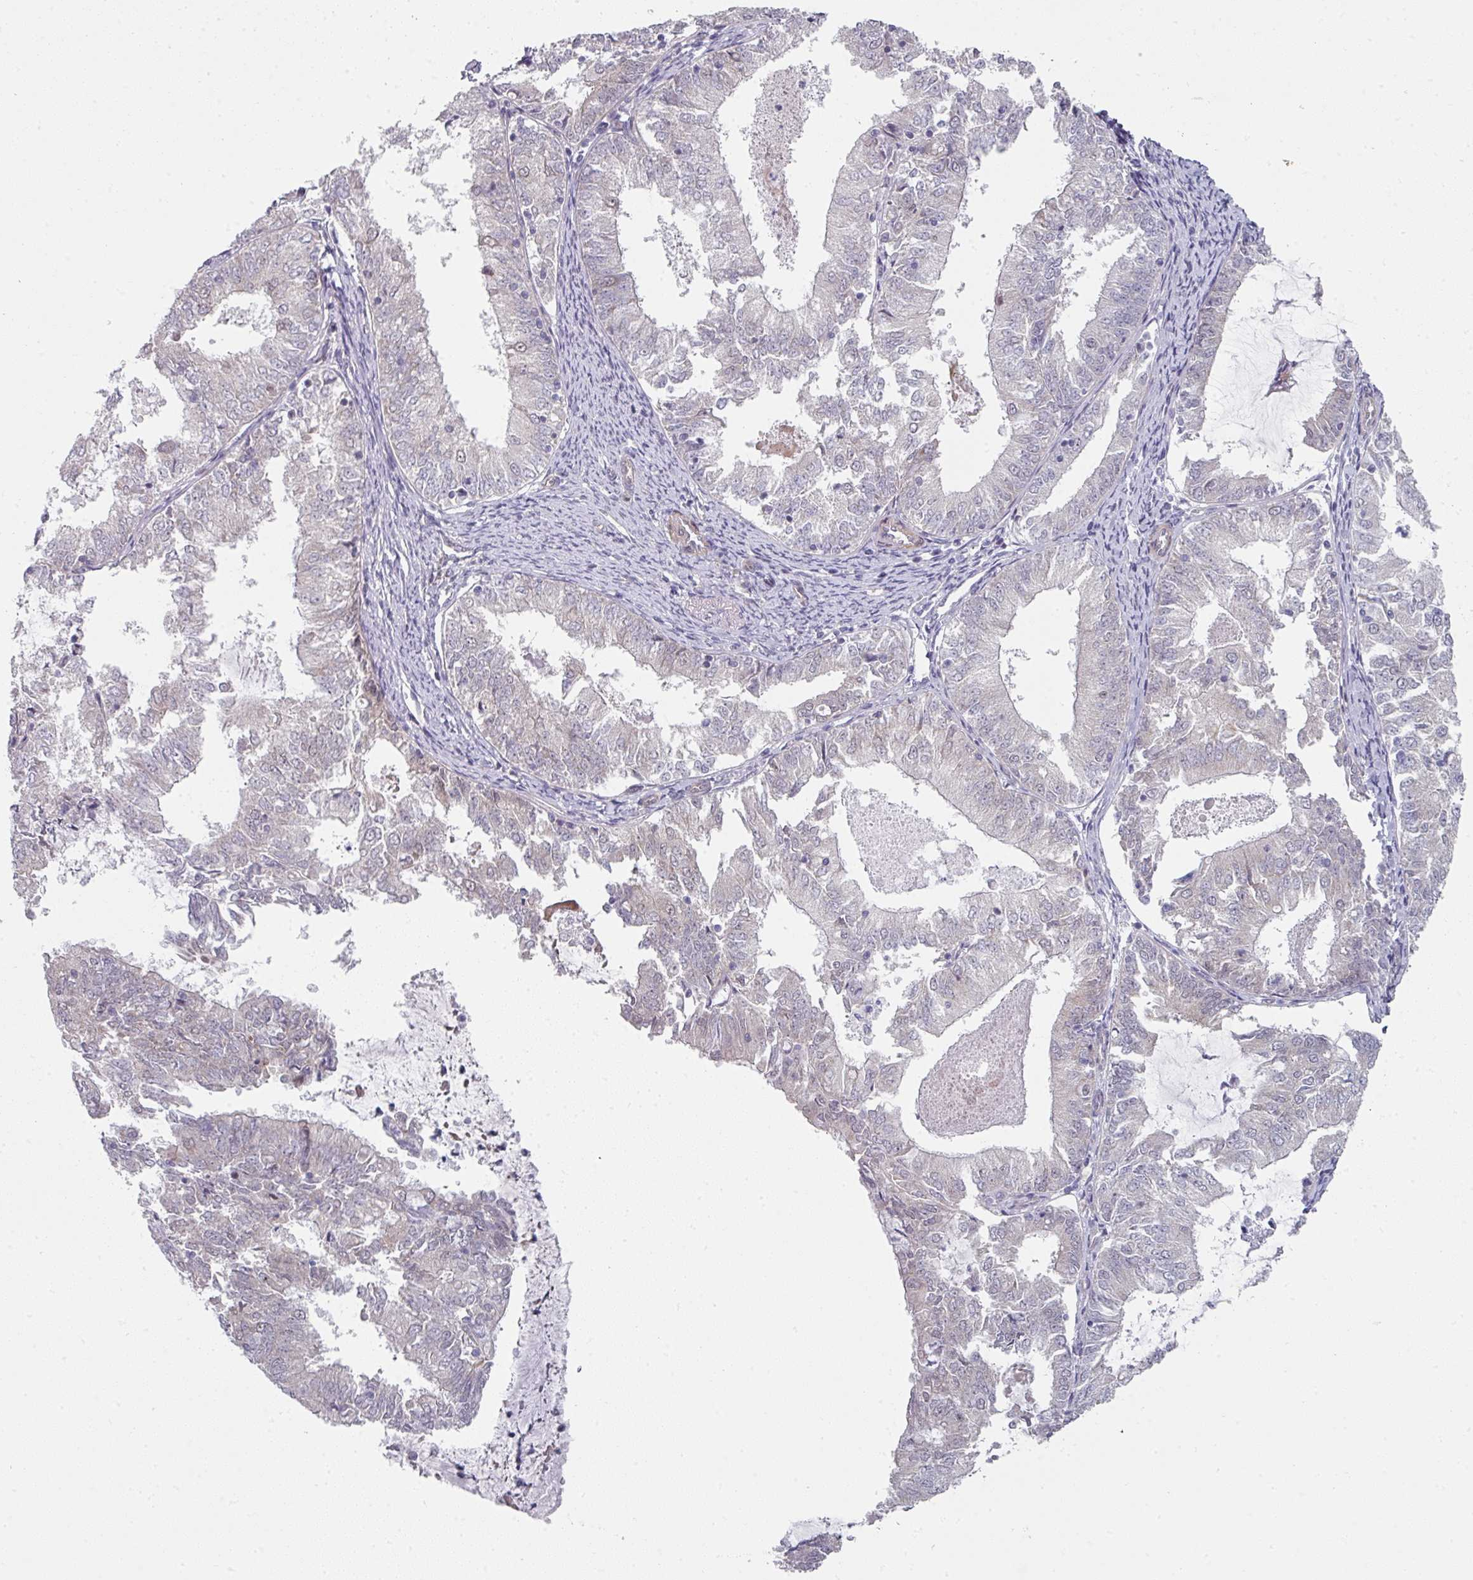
{"staining": {"intensity": "negative", "quantity": "none", "location": "none"}, "tissue": "endometrial cancer", "cell_type": "Tumor cells", "image_type": "cancer", "snomed": [{"axis": "morphology", "description": "Adenocarcinoma, NOS"}, {"axis": "topography", "description": "Endometrium"}], "caption": "Endometrial cancer was stained to show a protein in brown. There is no significant positivity in tumor cells. The staining is performed using DAB (3,3'-diaminobenzidine) brown chromogen with nuclei counter-stained in using hematoxylin.", "gene": "TMCC1", "patient": {"sex": "female", "age": 57}}